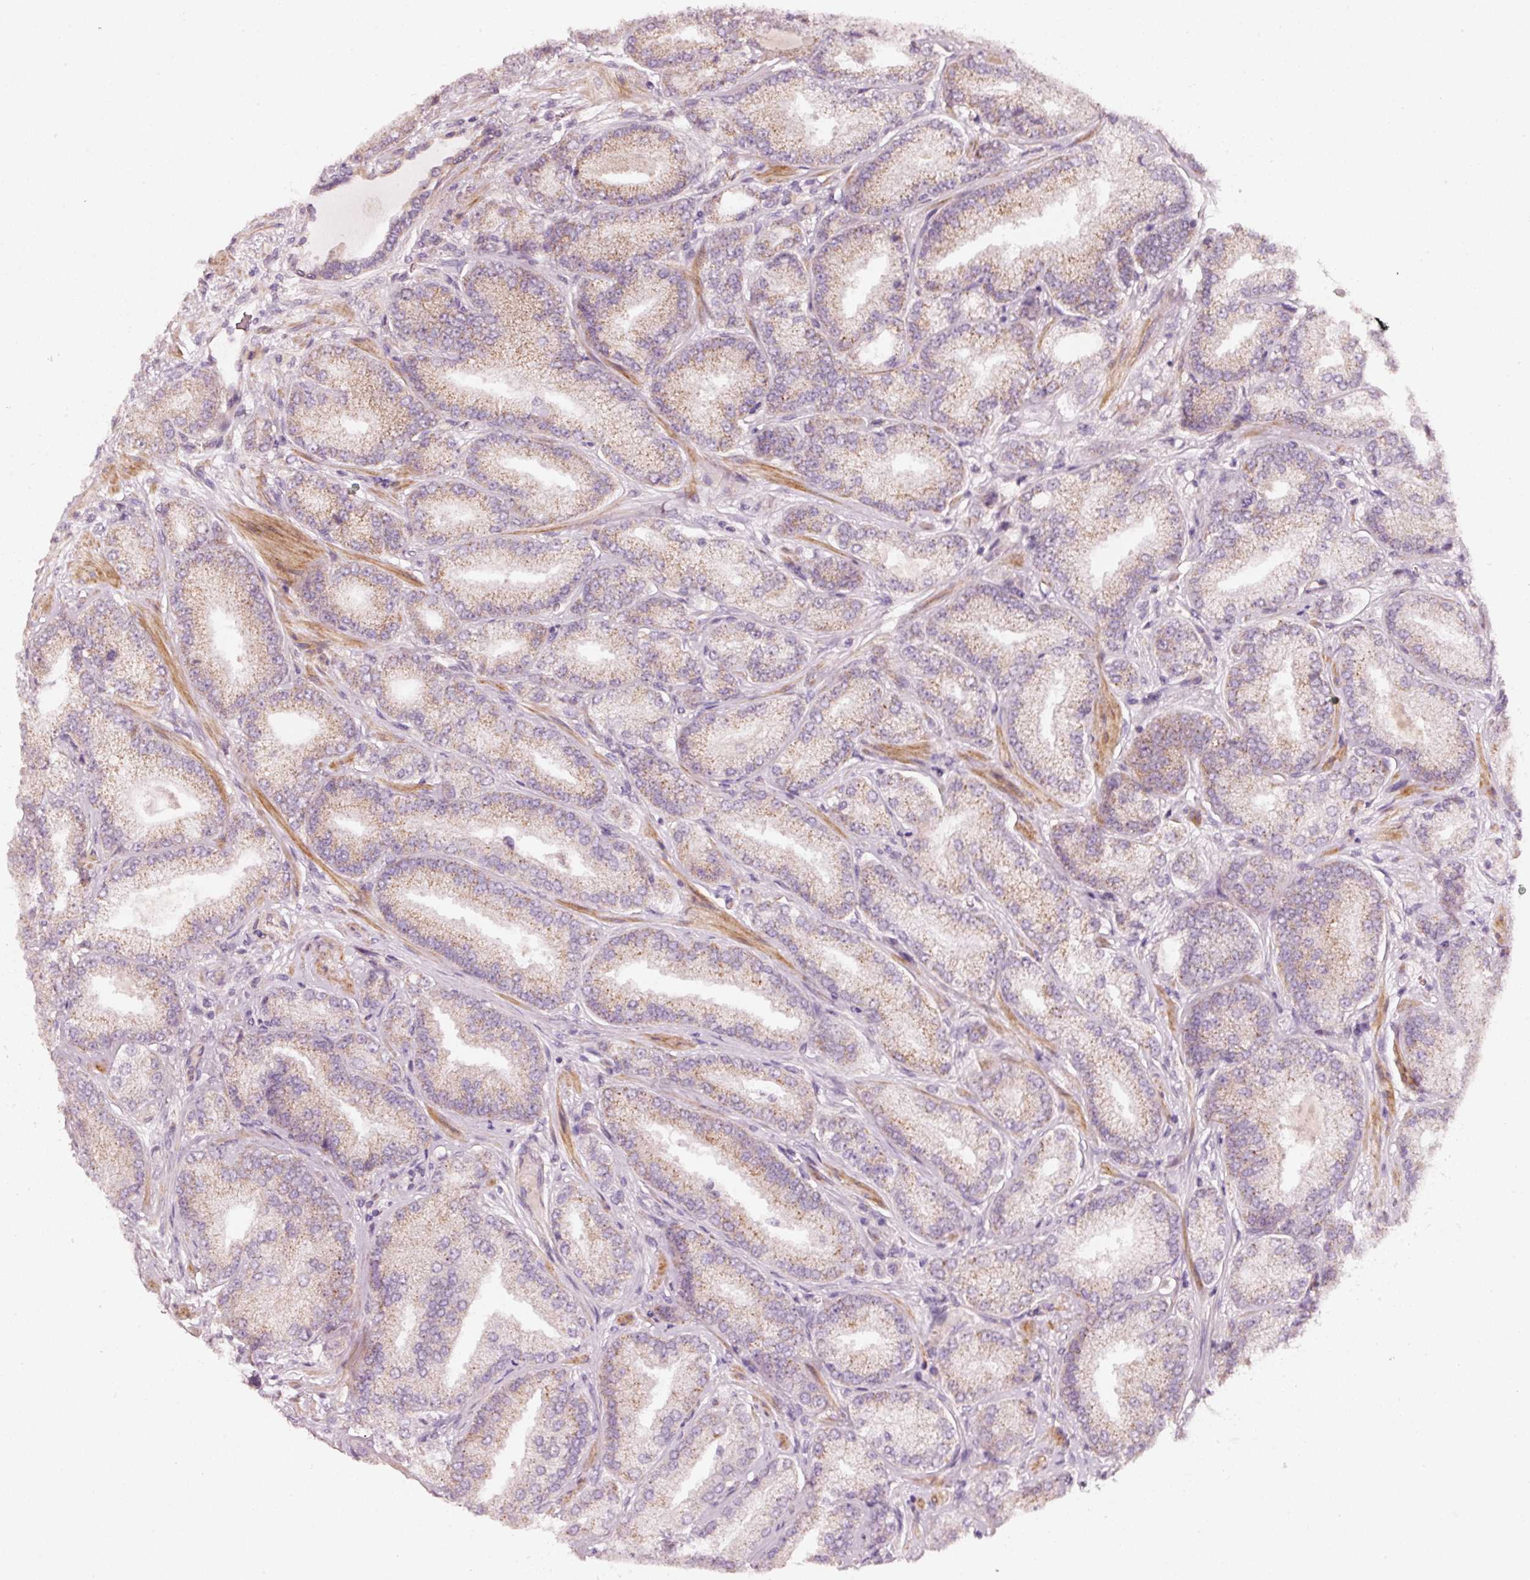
{"staining": {"intensity": "moderate", "quantity": "25%-75%", "location": "cytoplasmic/membranous"}, "tissue": "prostate cancer", "cell_type": "Tumor cells", "image_type": "cancer", "snomed": [{"axis": "morphology", "description": "Adenocarcinoma, High grade"}, {"axis": "topography", "description": "Prostate"}], "caption": "About 25%-75% of tumor cells in prostate cancer (high-grade adenocarcinoma) display moderate cytoplasmic/membranous protein expression as visualized by brown immunohistochemical staining.", "gene": "ARHGAP22", "patient": {"sex": "male", "age": 68}}